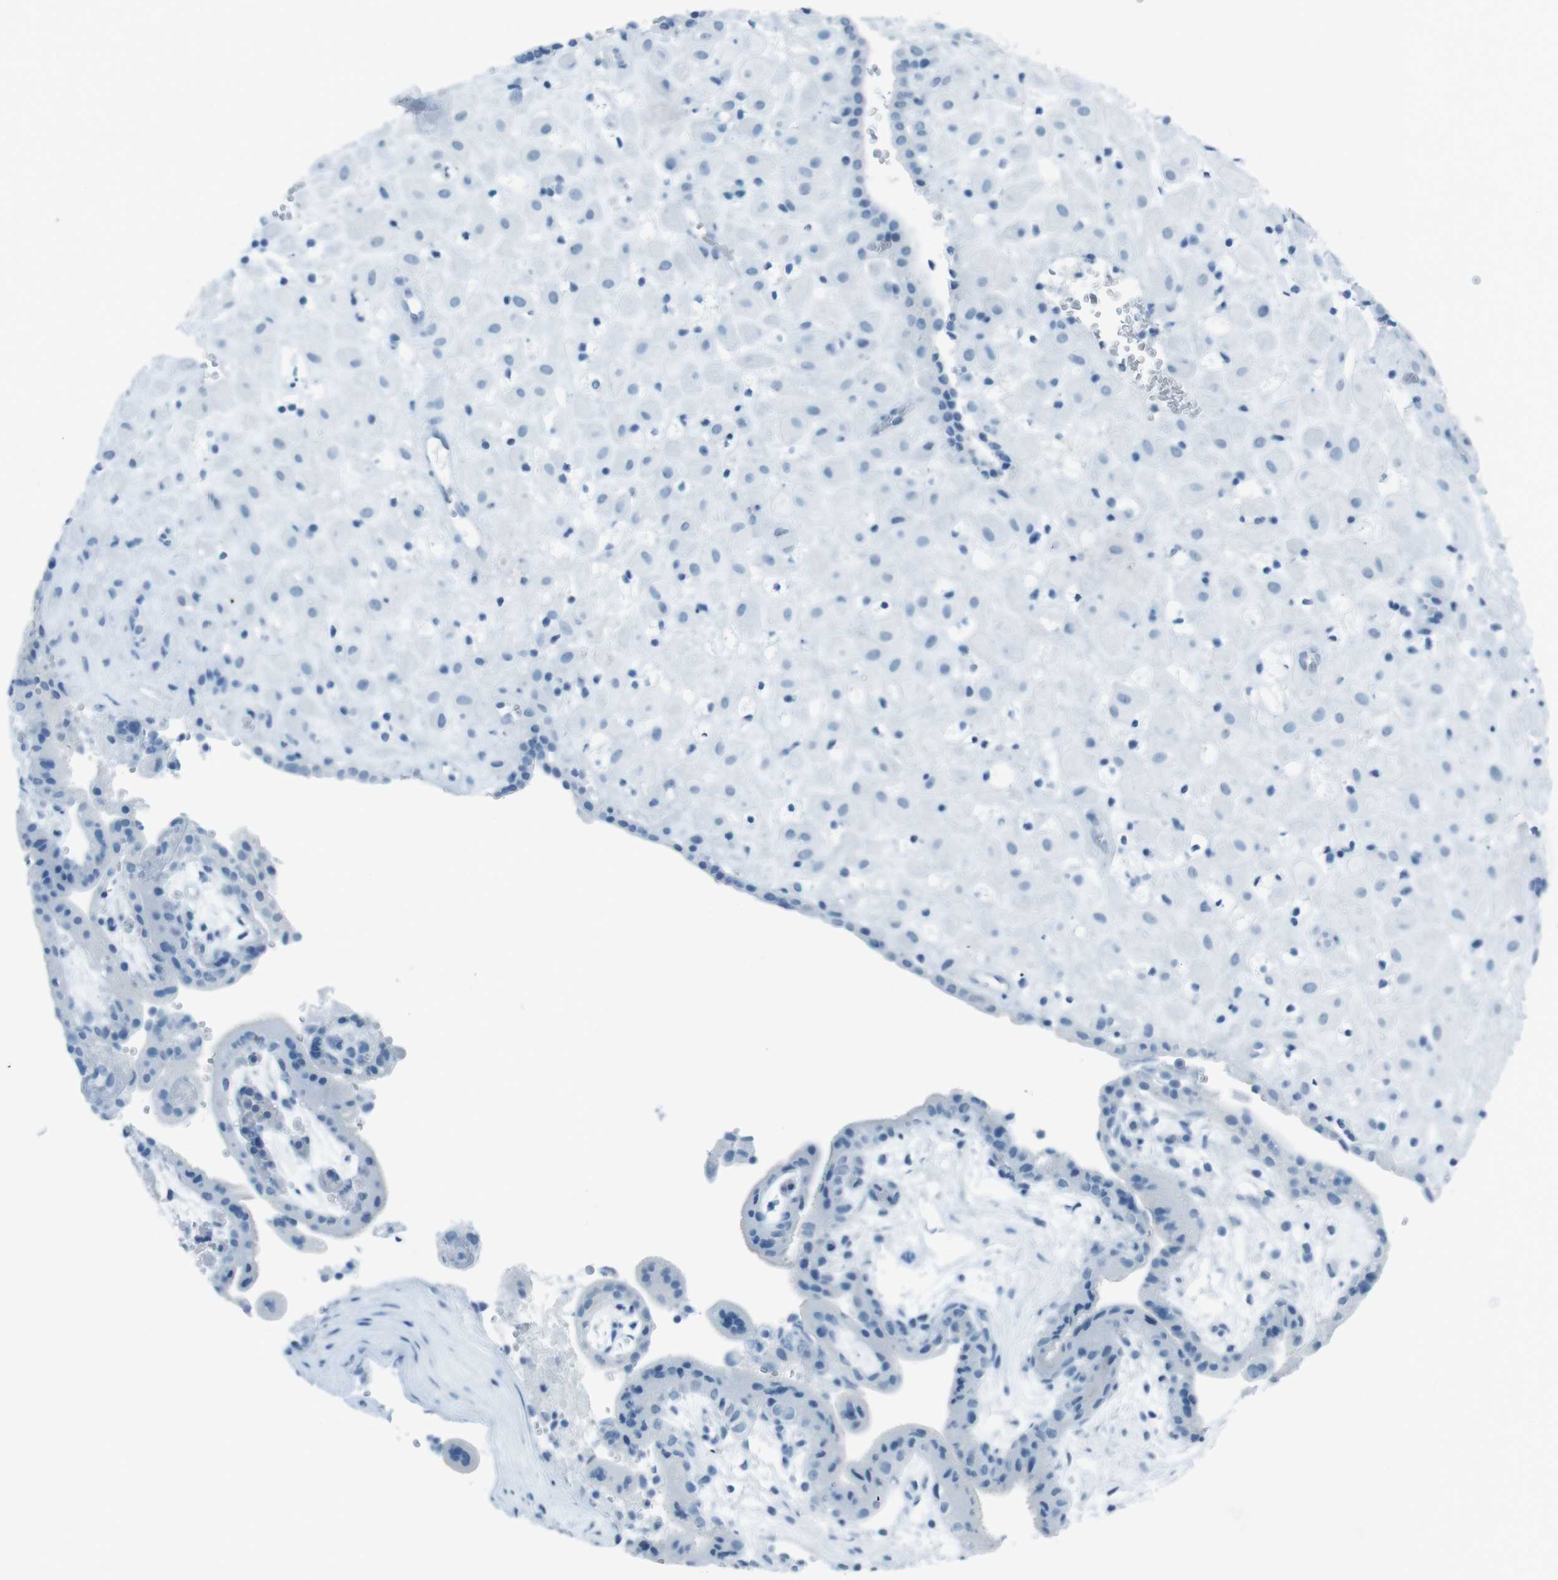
{"staining": {"intensity": "negative", "quantity": "none", "location": "none"}, "tissue": "placenta", "cell_type": "Decidual cells", "image_type": "normal", "snomed": [{"axis": "morphology", "description": "Normal tissue, NOS"}, {"axis": "topography", "description": "Placenta"}], "caption": "Placenta stained for a protein using immunohistochemistry reveals no expression decidual cells.", "gene": "TMEM207", "patient": {"sex": "female", "age": 18}}